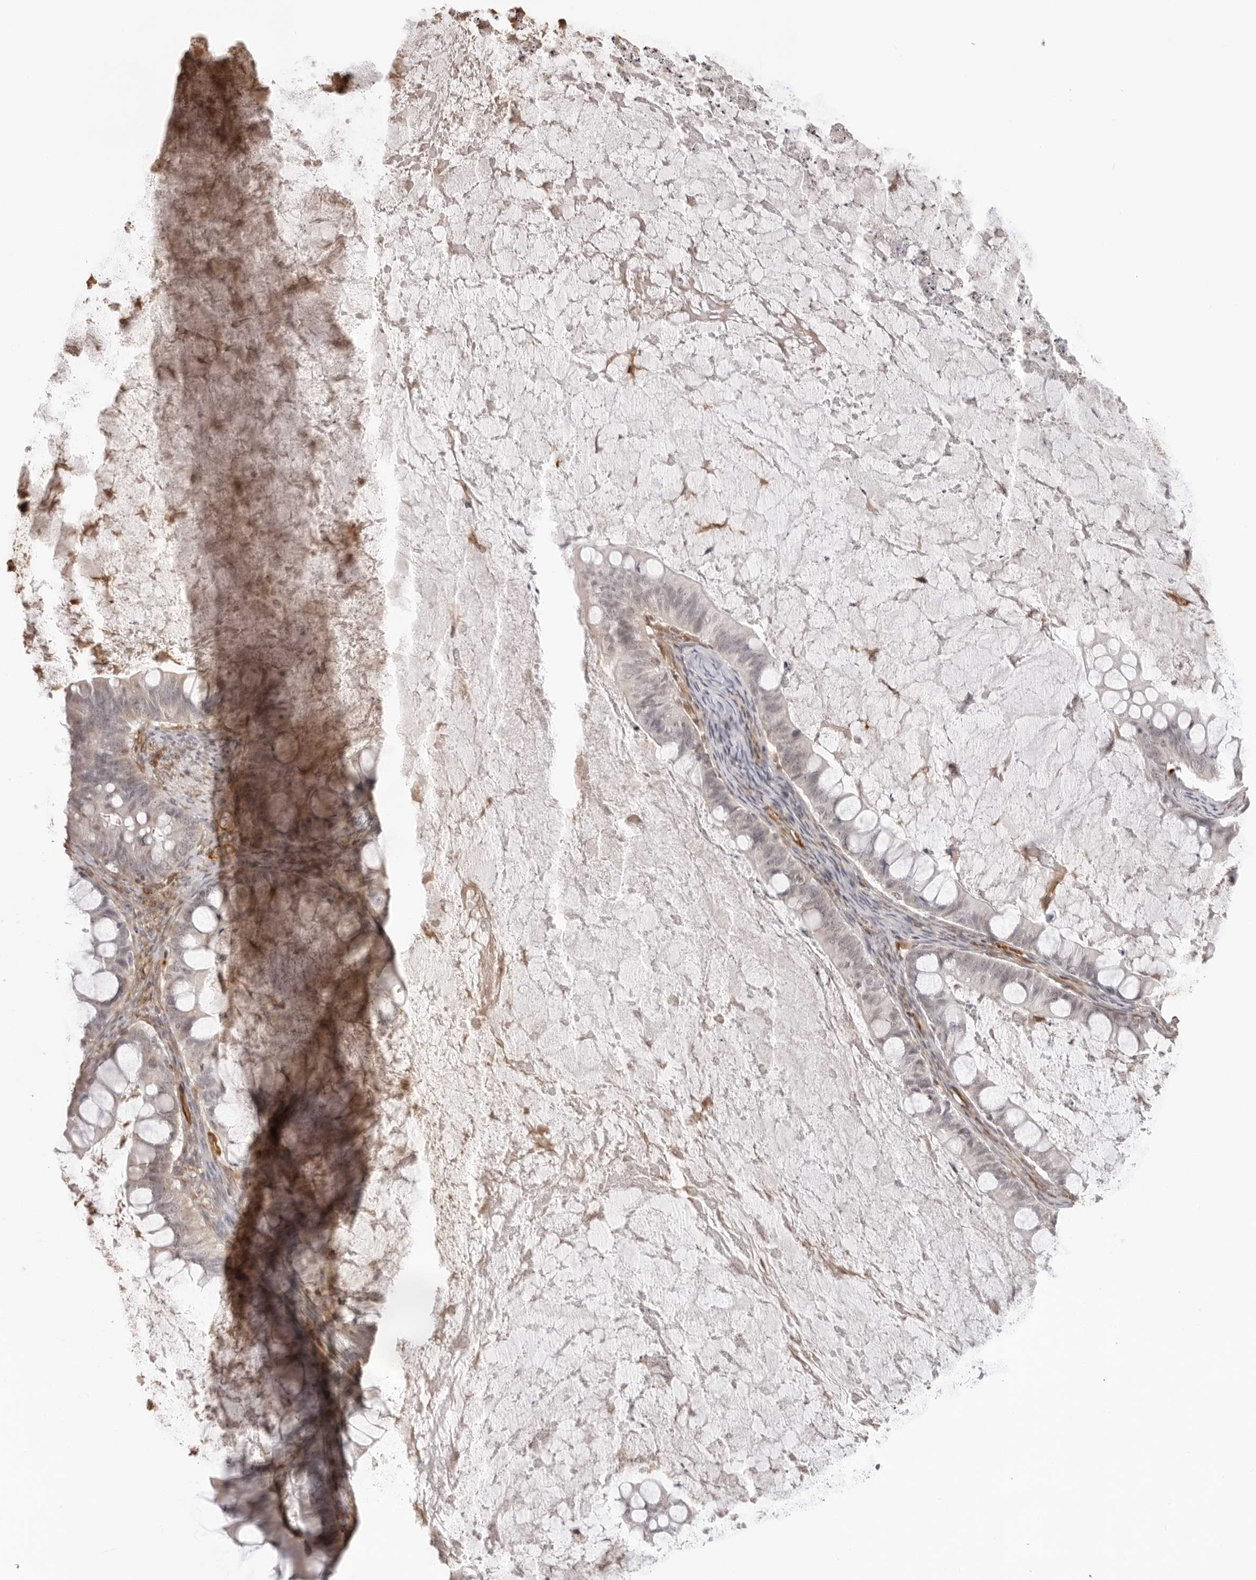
{"staining": {"intensity": "moderate", "quantity": "<25%", "location": "cytoplasmic/membranous,nuclear"}, "tissue": "ovarian cancer", "cell_type": "Tumor cells", "image_type": "cancer", "snomed": [{"axis": "morphology", "description": "Cystadenocarcinoma, mucinous, NOS"}, {"axis": "topography", "description": "Ovary"}], "caption": "Mucinous cystadenocarcinoma (ovarian) was stained to show a protein in brown. There is low levels of moderate cytoplasmic/membranous and nuclear positivity in about <25% of tumor cells.", "gene": "DYNLT5", "patient": {"sex": "female", "age": 61}}